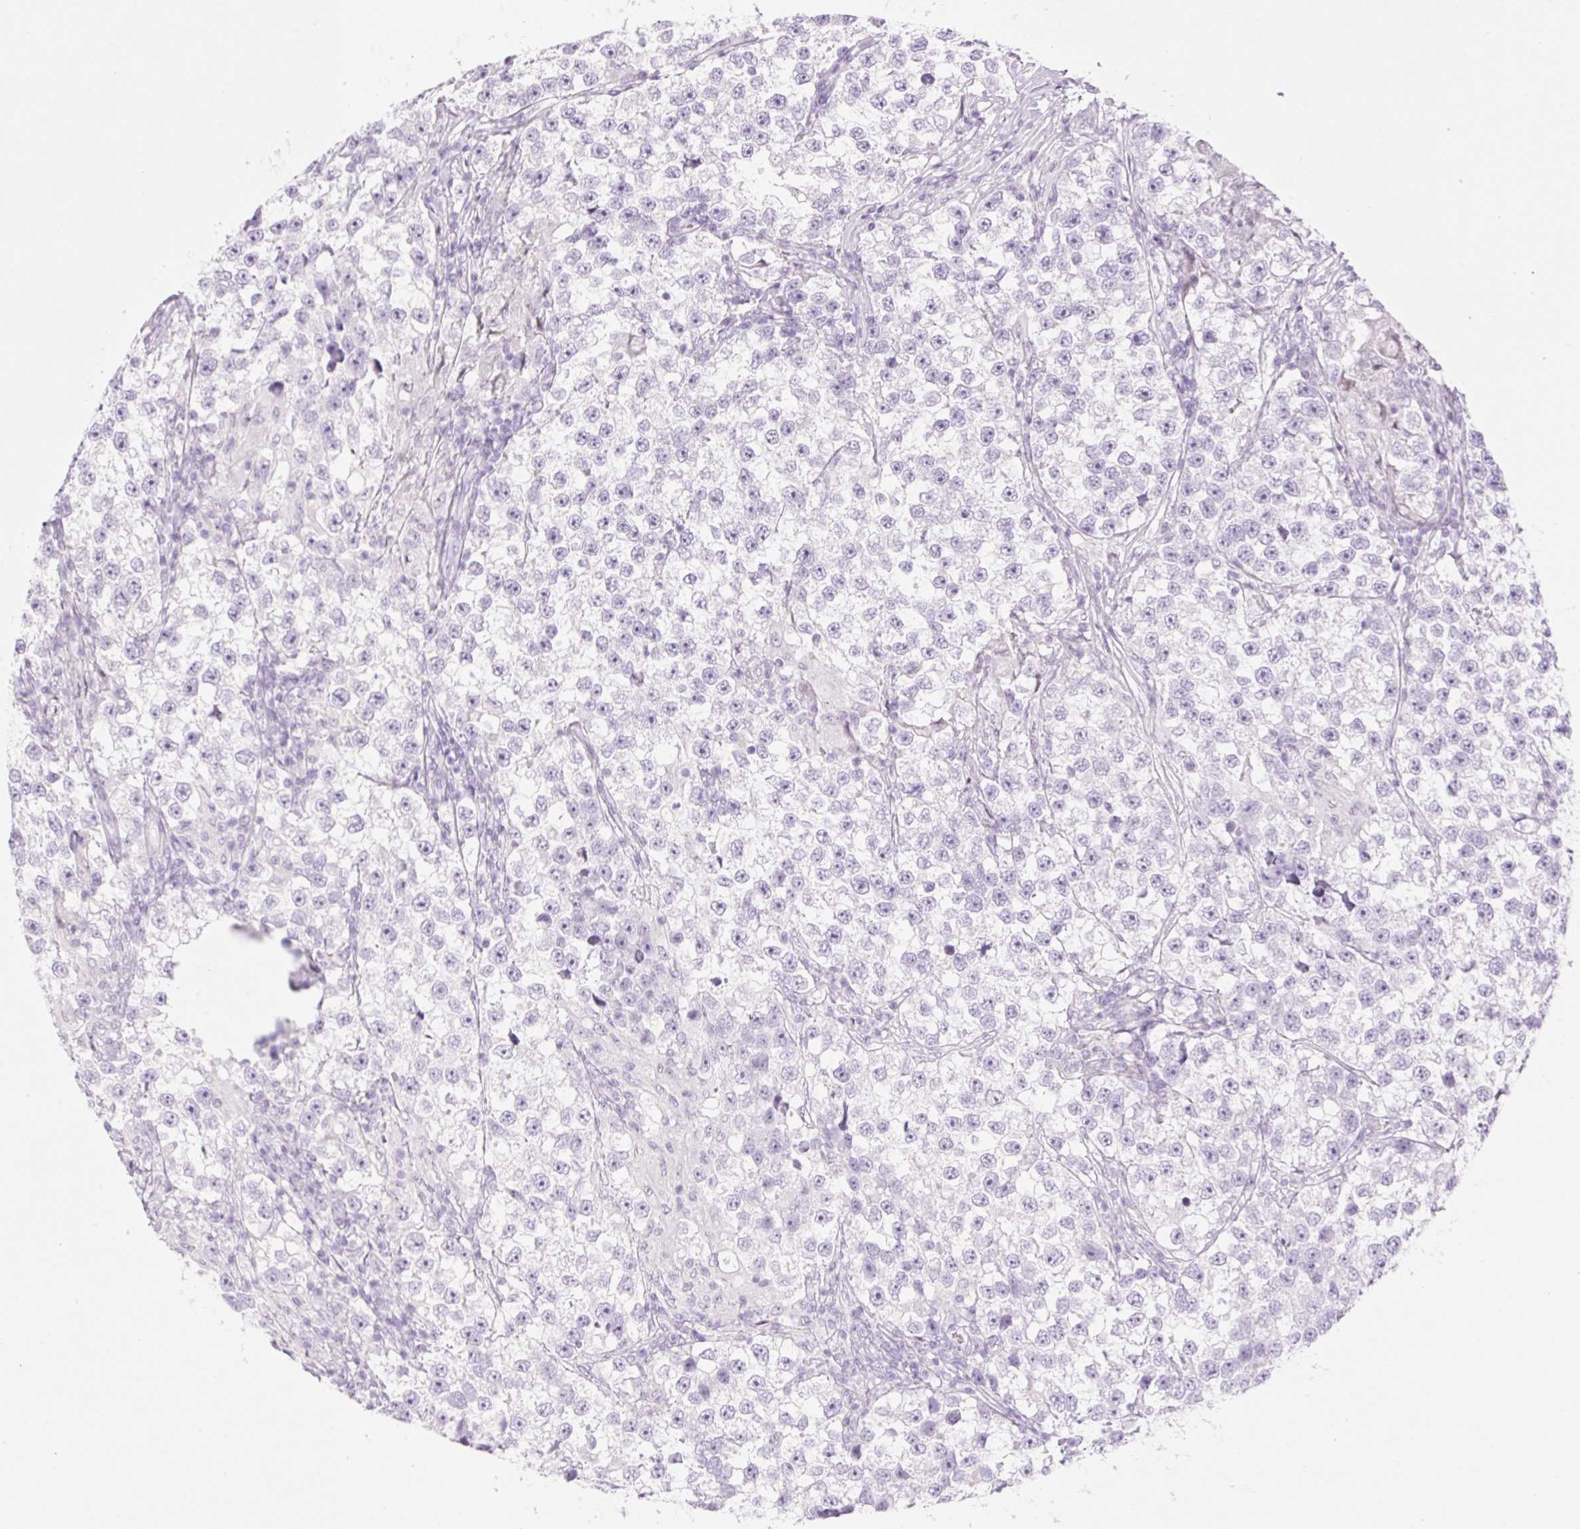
{"staining": {"intensity": "negative", "quantity": "none", "location": "none"}, "tissue": "testis cancer", "cell_type": "Tumor cells", "image_type": "cancer", "snomed": [{"axis": "morphology", "description": "Seminoma, NOS"}, {"axis": "topography", "description": "Testis"}], "caption": "Tumor cells are negative for protein expression in human testis seminoma. (Brightfield microscopy of DAB immunohistochemistry (IHC) at high magnification).", "gene": "SP140L", "patient": {"sex": "male", "age": 46}}